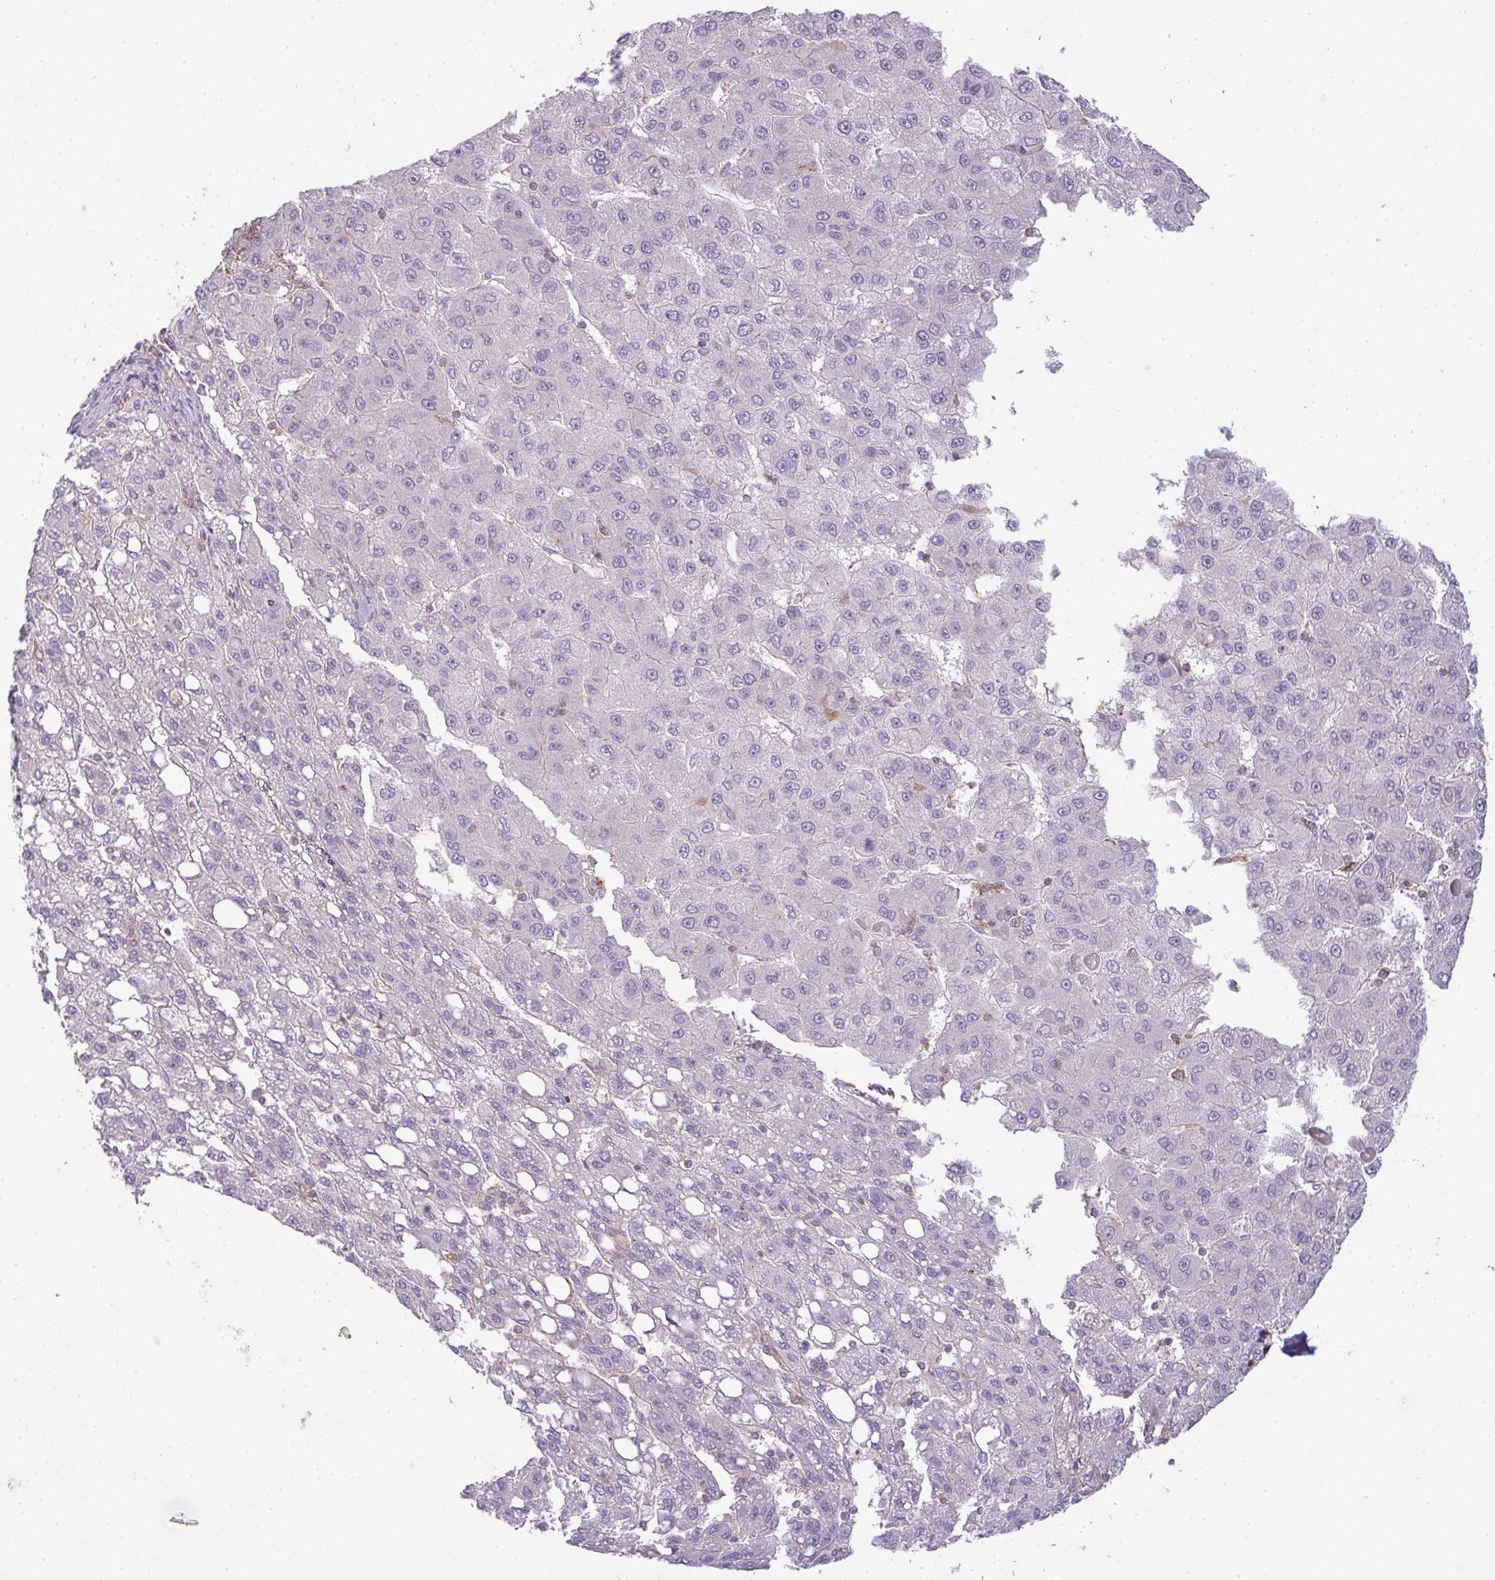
{"staining": {"intensity": "negative", "quantity": "none", "location": "none"}, "tissue": "liver cancer", "cell_type": "Tumor cells", "image_type": "cancer", "snomed": [{"axis": "morphology", "description": "Carcinoma, Hepatocellular, NOS"}, {"axis": "topography", "description": "Liver"}], "caption": "Protein analysis of liver hepatocellular carcinoma reveals no significant positivity in tumor cells. Nuclei are stained in blue.", "gene": "CSE1L", "patient": {"sex": "female", "age": 82}}